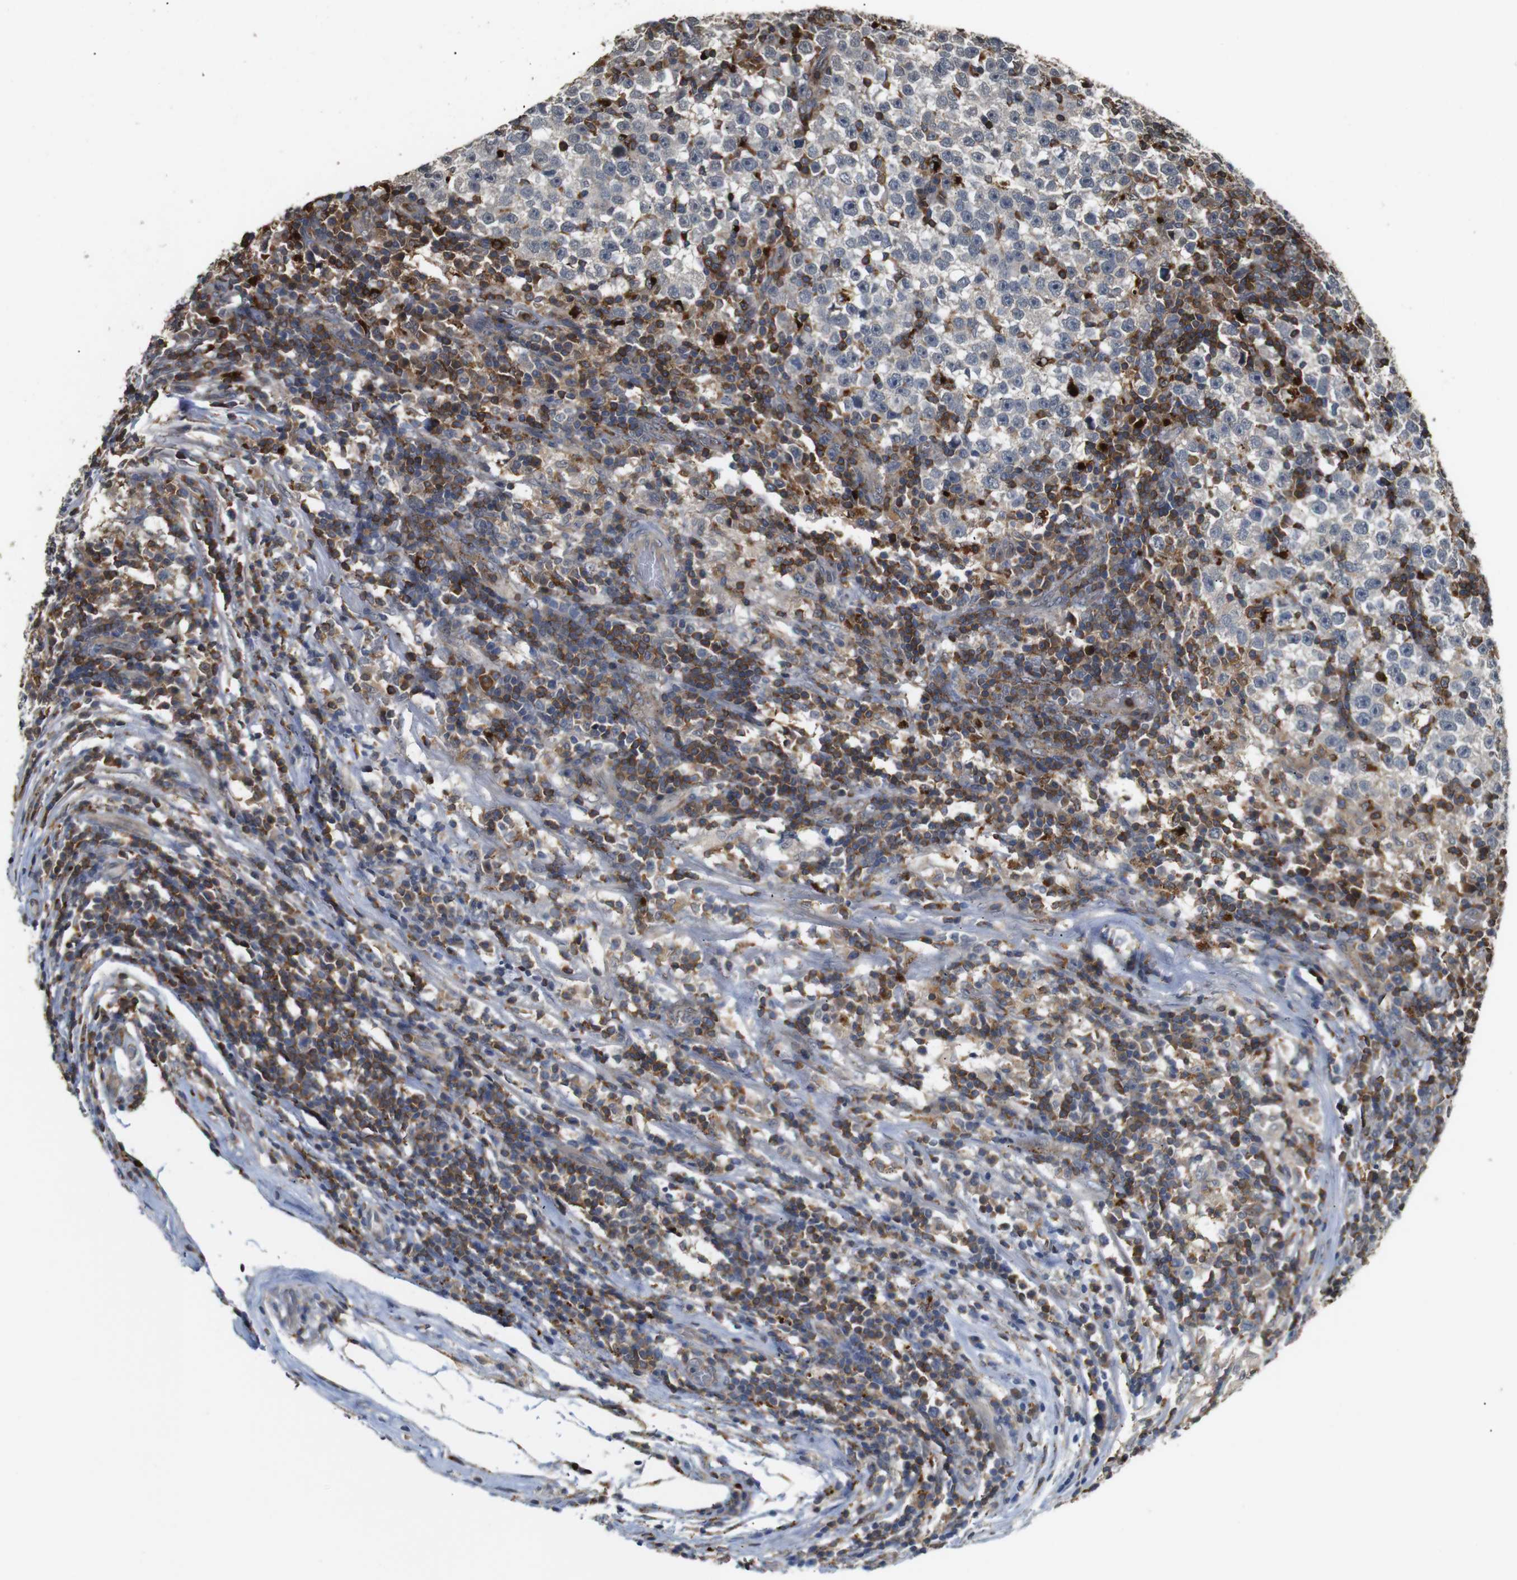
{"staining": {"intensity": "negative", "quantity": "none", "location": "none"}, "tissue": "testis cancer", "cell_type": "Tumor cells", "image_type": "cancer", "snomed": [{"axis": "morphology", "description": "Seminoma, NOS"}, {"axis": "topography", "description": "Testis"}], "caption": "Protein analysis of testis seminoma exhibits no significant expression in tumor cells.", "gene": "KSR1", "patient": {"sex": "male", "age": 43}}